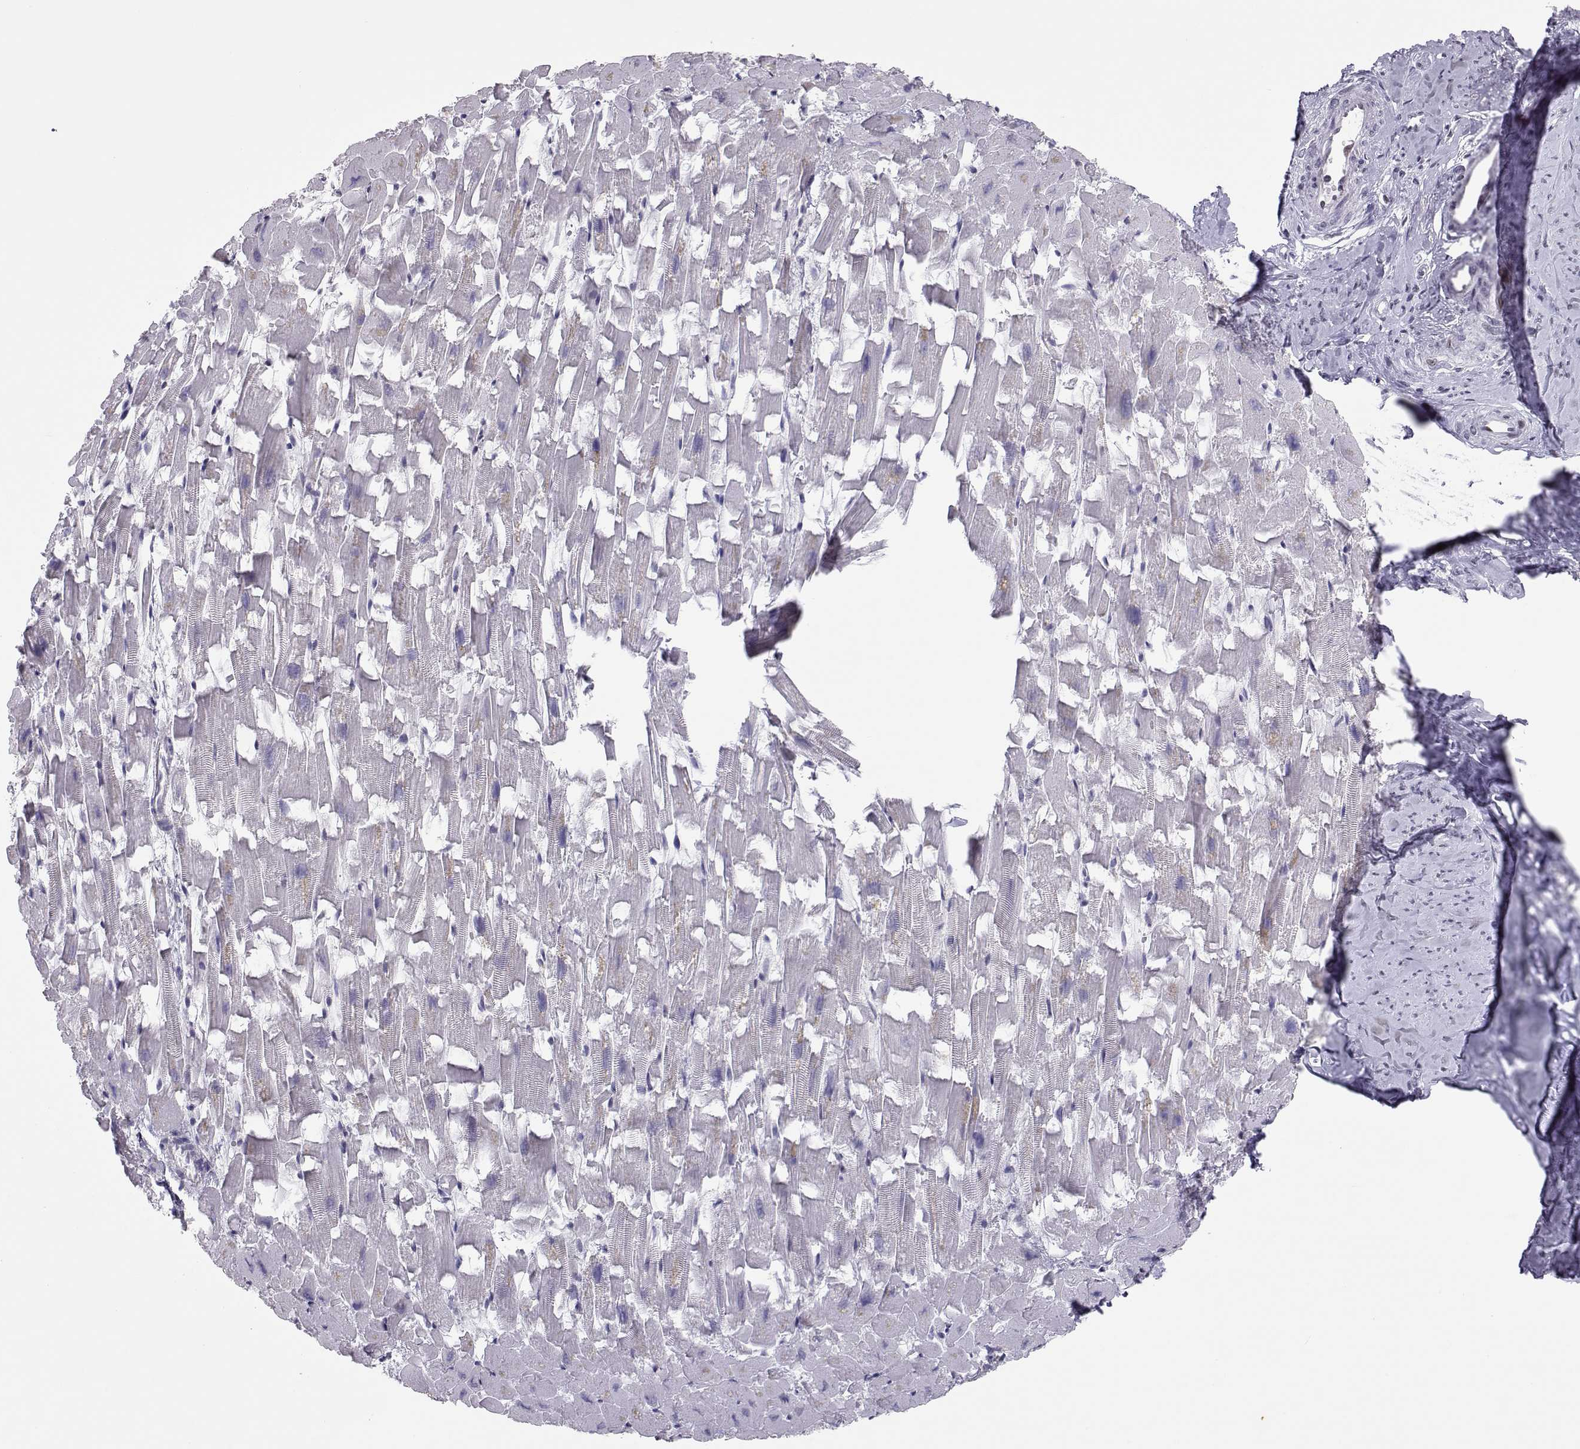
{"staining": {"intensity": "negative", "quantity": "none", "location": "none"}, "tissue": "heart muscle", "cell_type": "Cardiomyocytes", "image_type": "normal", "snomed": [{"axis": "morphology", "description": "Normal tissue, NOS"}, {"axis": "topography", "description": "Heart"}], "caption": "Immunohistochemistry (IHC) histopathology image of normal human heart muscle stained for a protein (brown), which reveals no expression in cardiomyocytes.", "gene": "SIX6", "patient": {"sex": "female", "age": 64}}